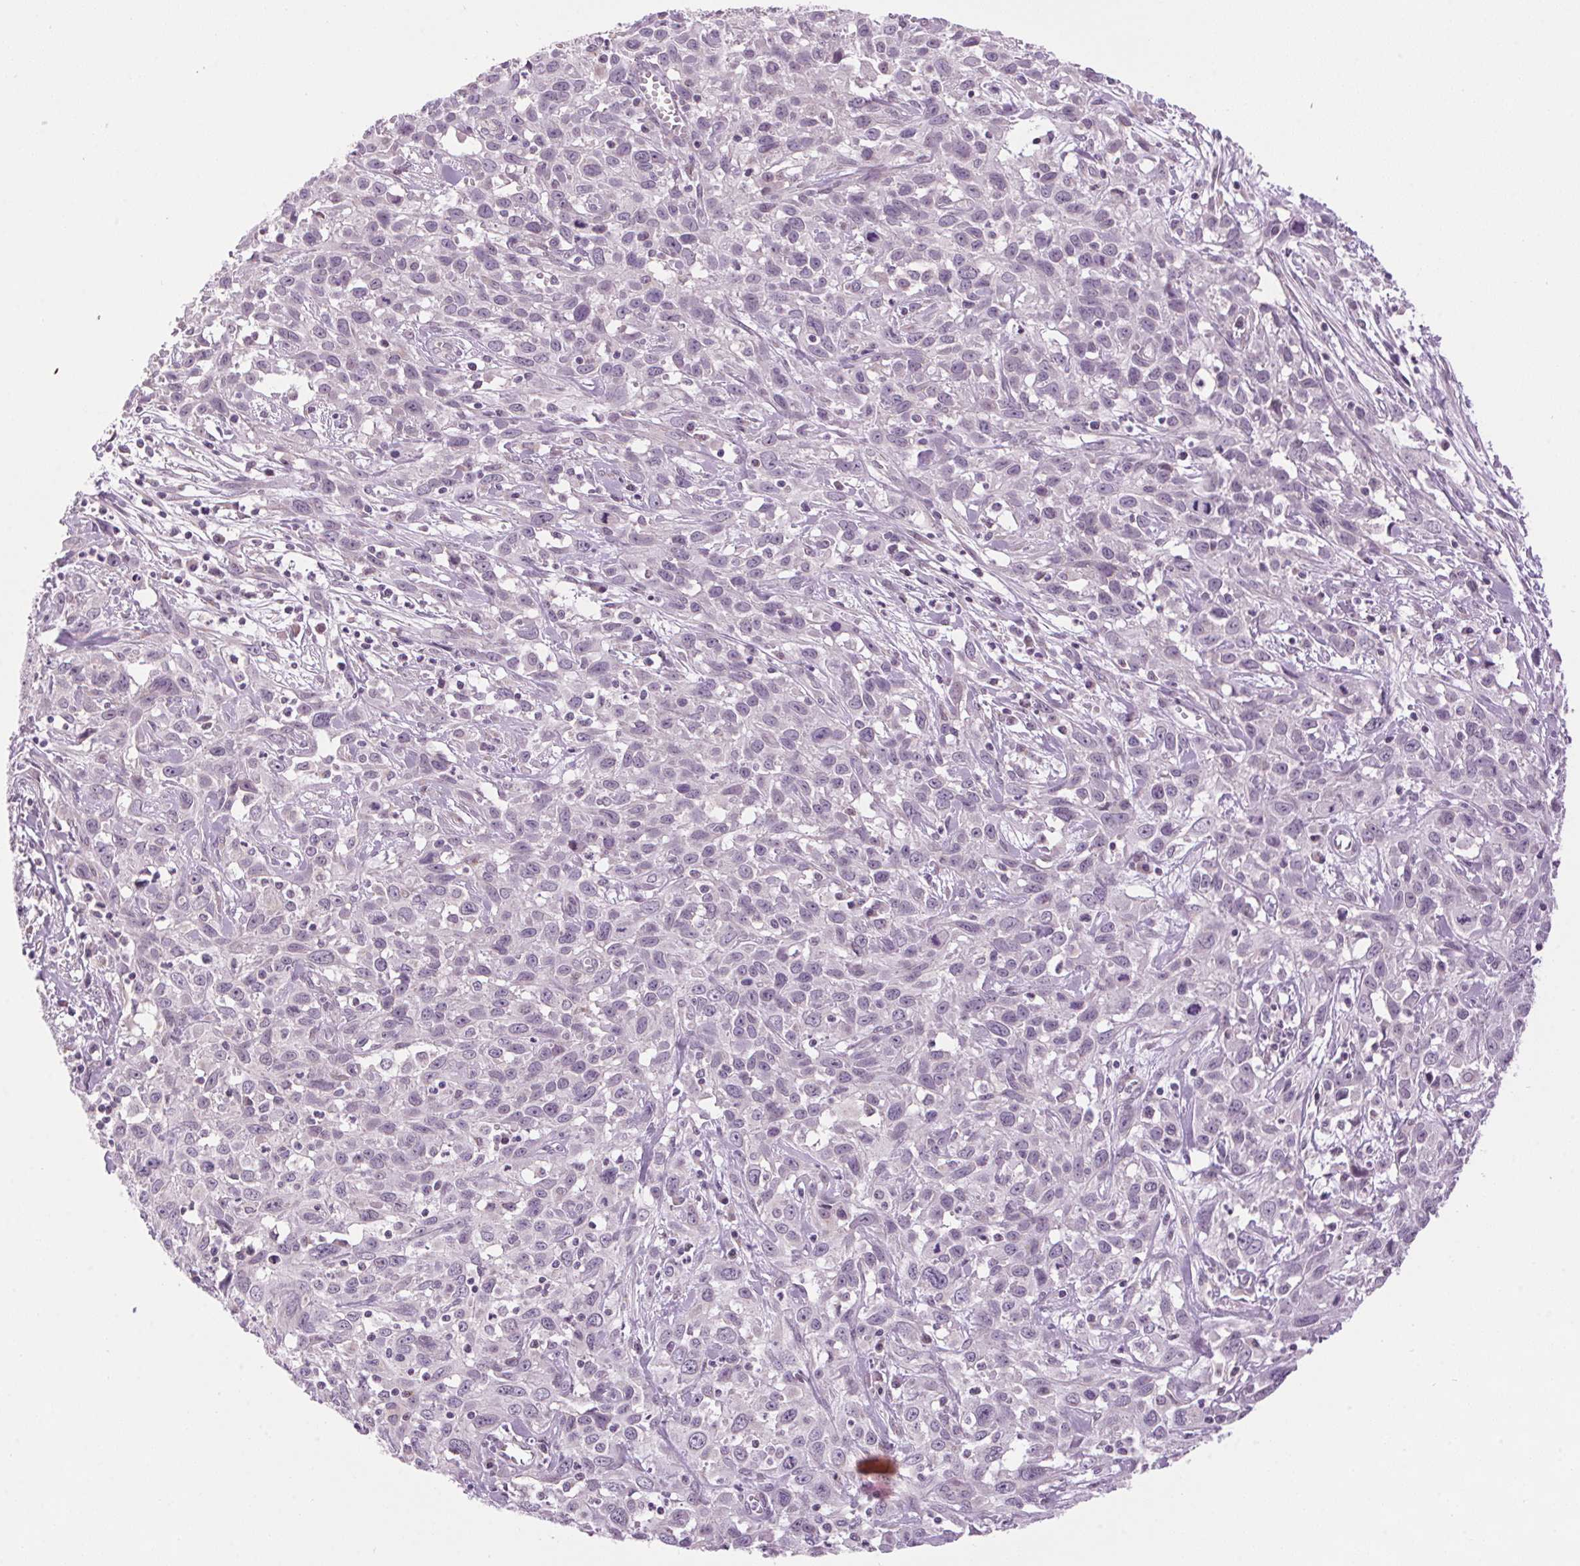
{"staining": {"intensity": "negative", "quantity": "none", "location": "none"}, "tissue": "cervical cancer", "cell_type": "Tumor cells", "image_type": "cancer", "snomed": [{"axis": "morphology", "description": "Squamous cell carcinoma, NOS"}, {"axis": "topography", "description": "Cervix"}], "caption": "Protein analysis of cervical cancer exhibits no significant positivity in tumor cells.", "gene": "SMIM13", "patient": {"sex": "female", "age": 38}}